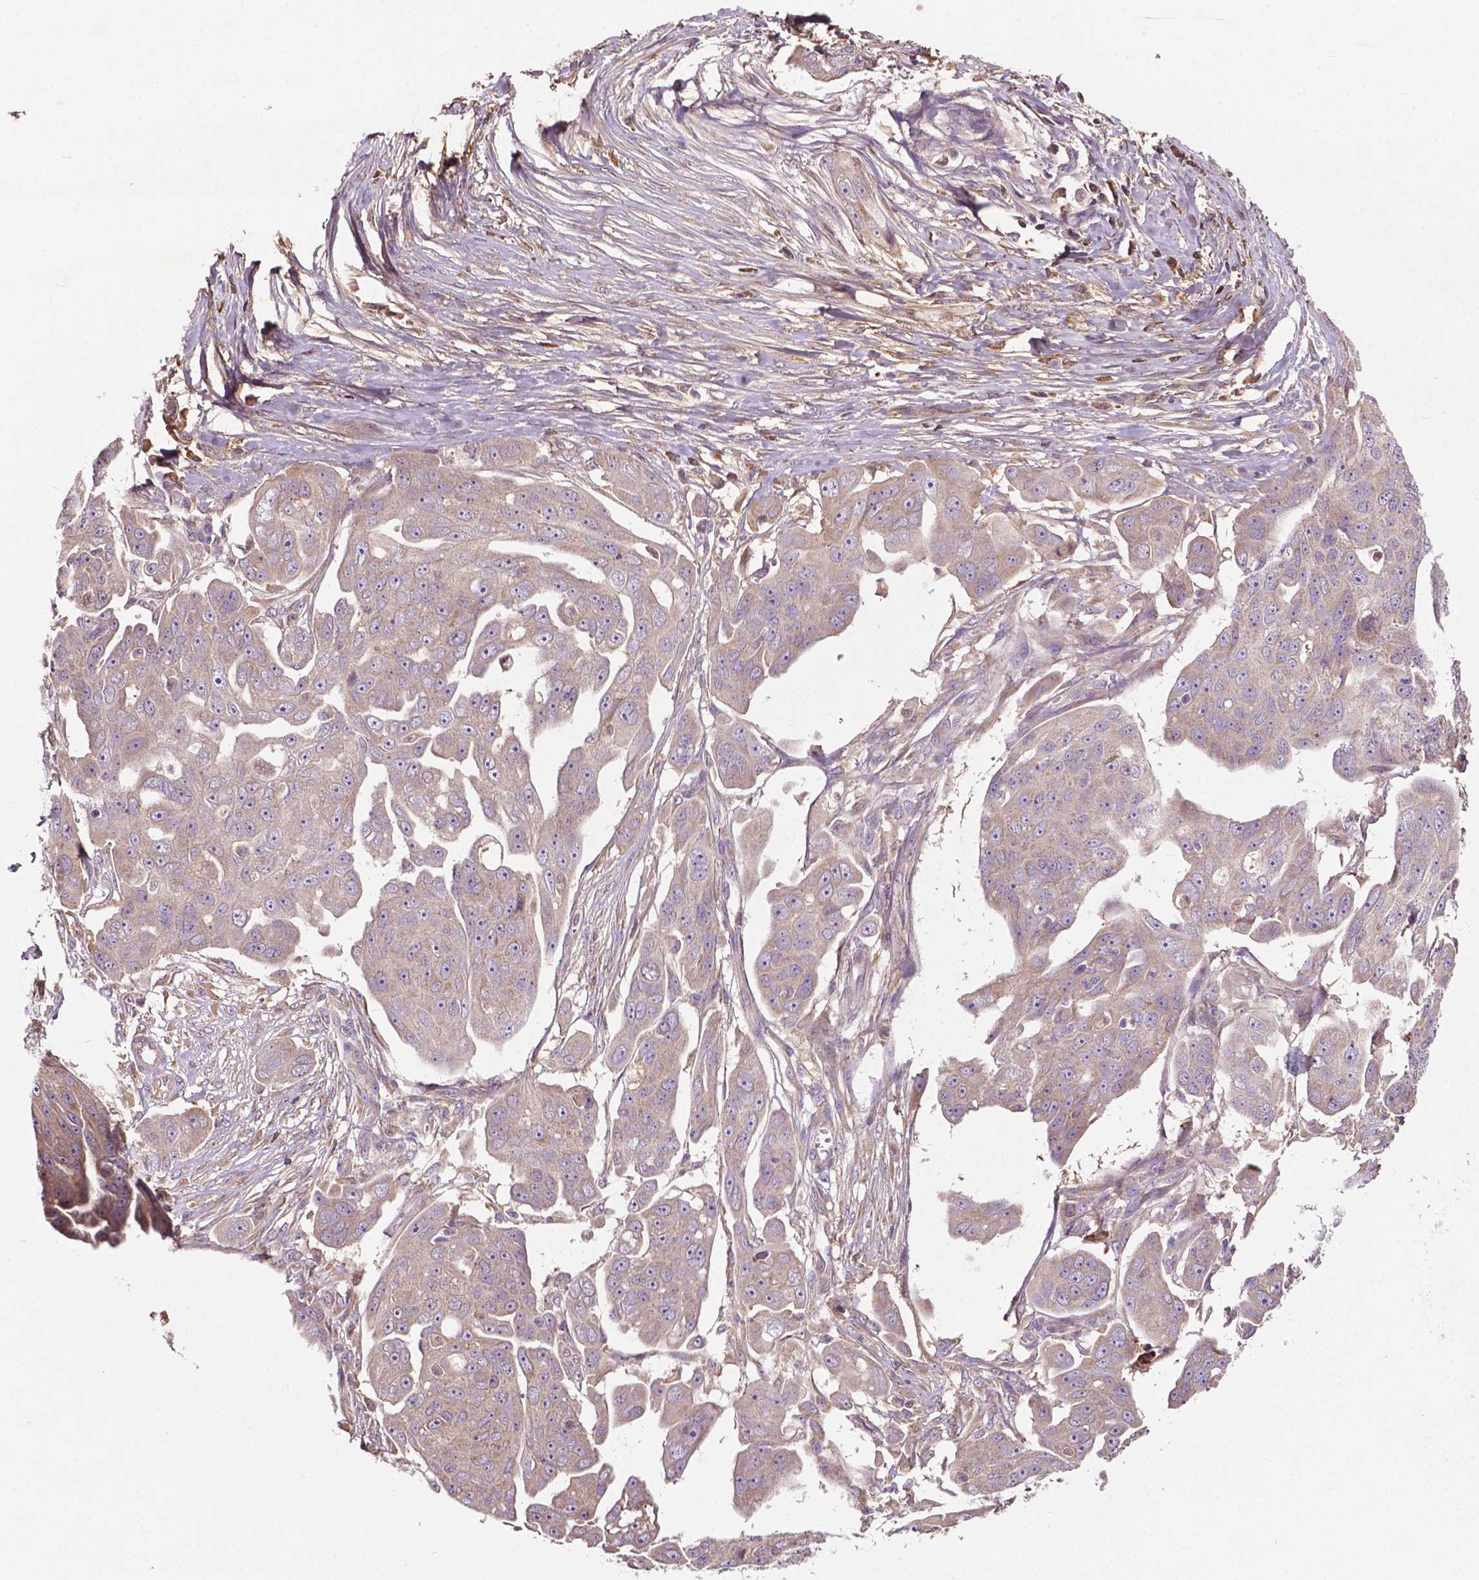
{"staining": {"intensity": "weak", "quantity": "25%-75%", "location": "cytoplasmic/membranous"}, "tissue": "ovarian cancer", "cell_type": "Tumor cells", "image_type": "cancer", "snomed": [{"axis": "morphology", "description": "Carcinoma, endometroid"}, {"axis": "topography", "description": "Ovary"}], "caption": "Approximately 25%-75% of tumor cells in endometroid carcinoma (ovarian) reveal weak cytoplasmic/membranous protein expression as visualized by brown immunohistochemical staining.", "gene": "GJA9", "patient": {"sex": "female", "age": 70}}